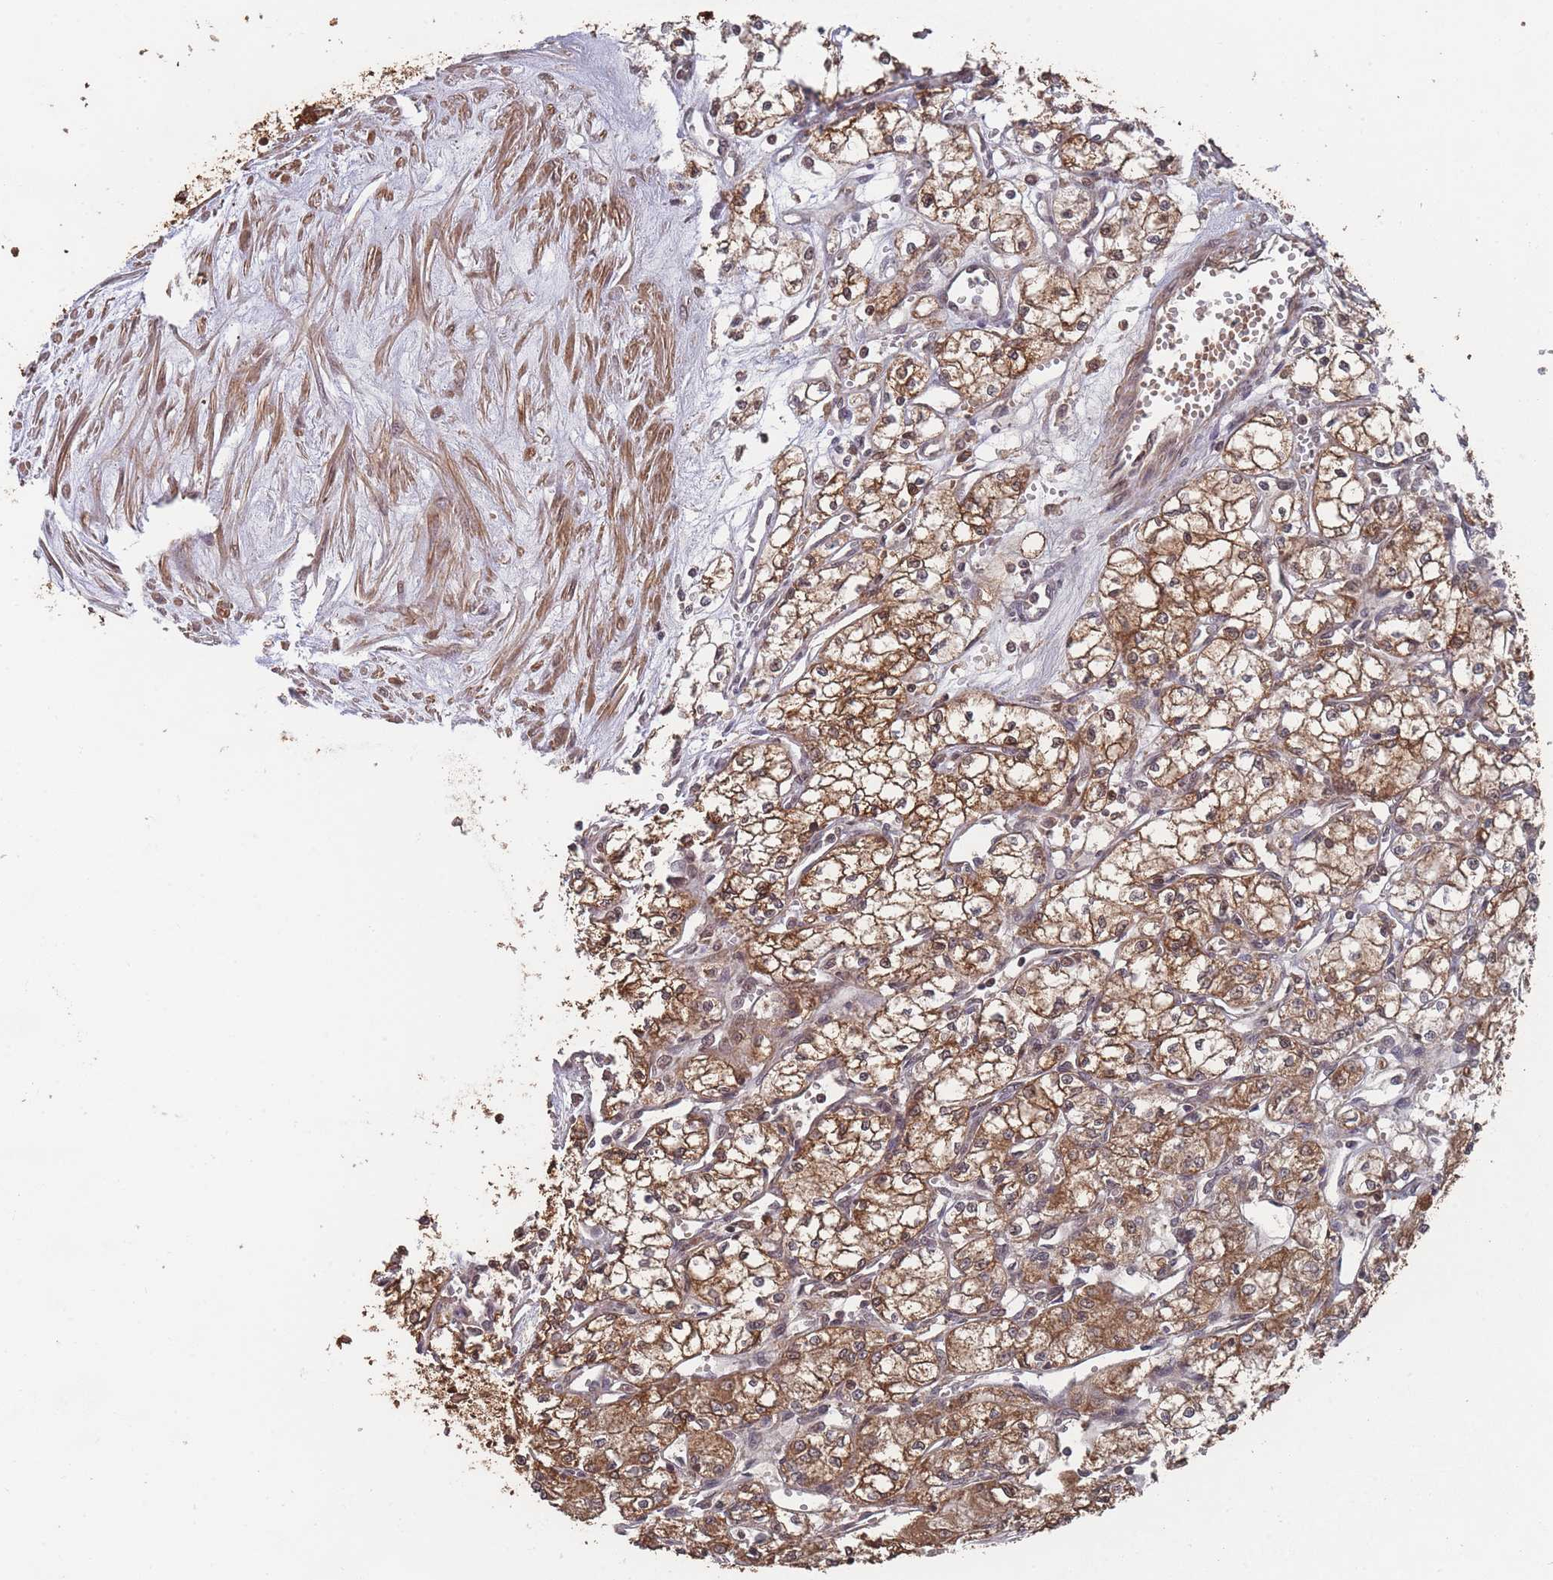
{"staining": {"intensity": "moderate", "quantity": ">75%", "location": "cytoplasmic/membranous"}, "tissue": "renal cancer", "cell_type": "Tumor cells", "image_type": "cancer", "snomed": [{"axis": "morphology", "description": "Adenocarcinoma, NOS"}, {"axis": "topography", "description": "Kidney"}], "caption": "A high-resolution image shows immunohistochemistry staining of renal adenocarcinoma, which reveals moderate cytoplasmic/membranous staining in approximately >75% of tumor cells.", "gene": "SF3B1", "patient": {"sex": "male", "age": 59}}